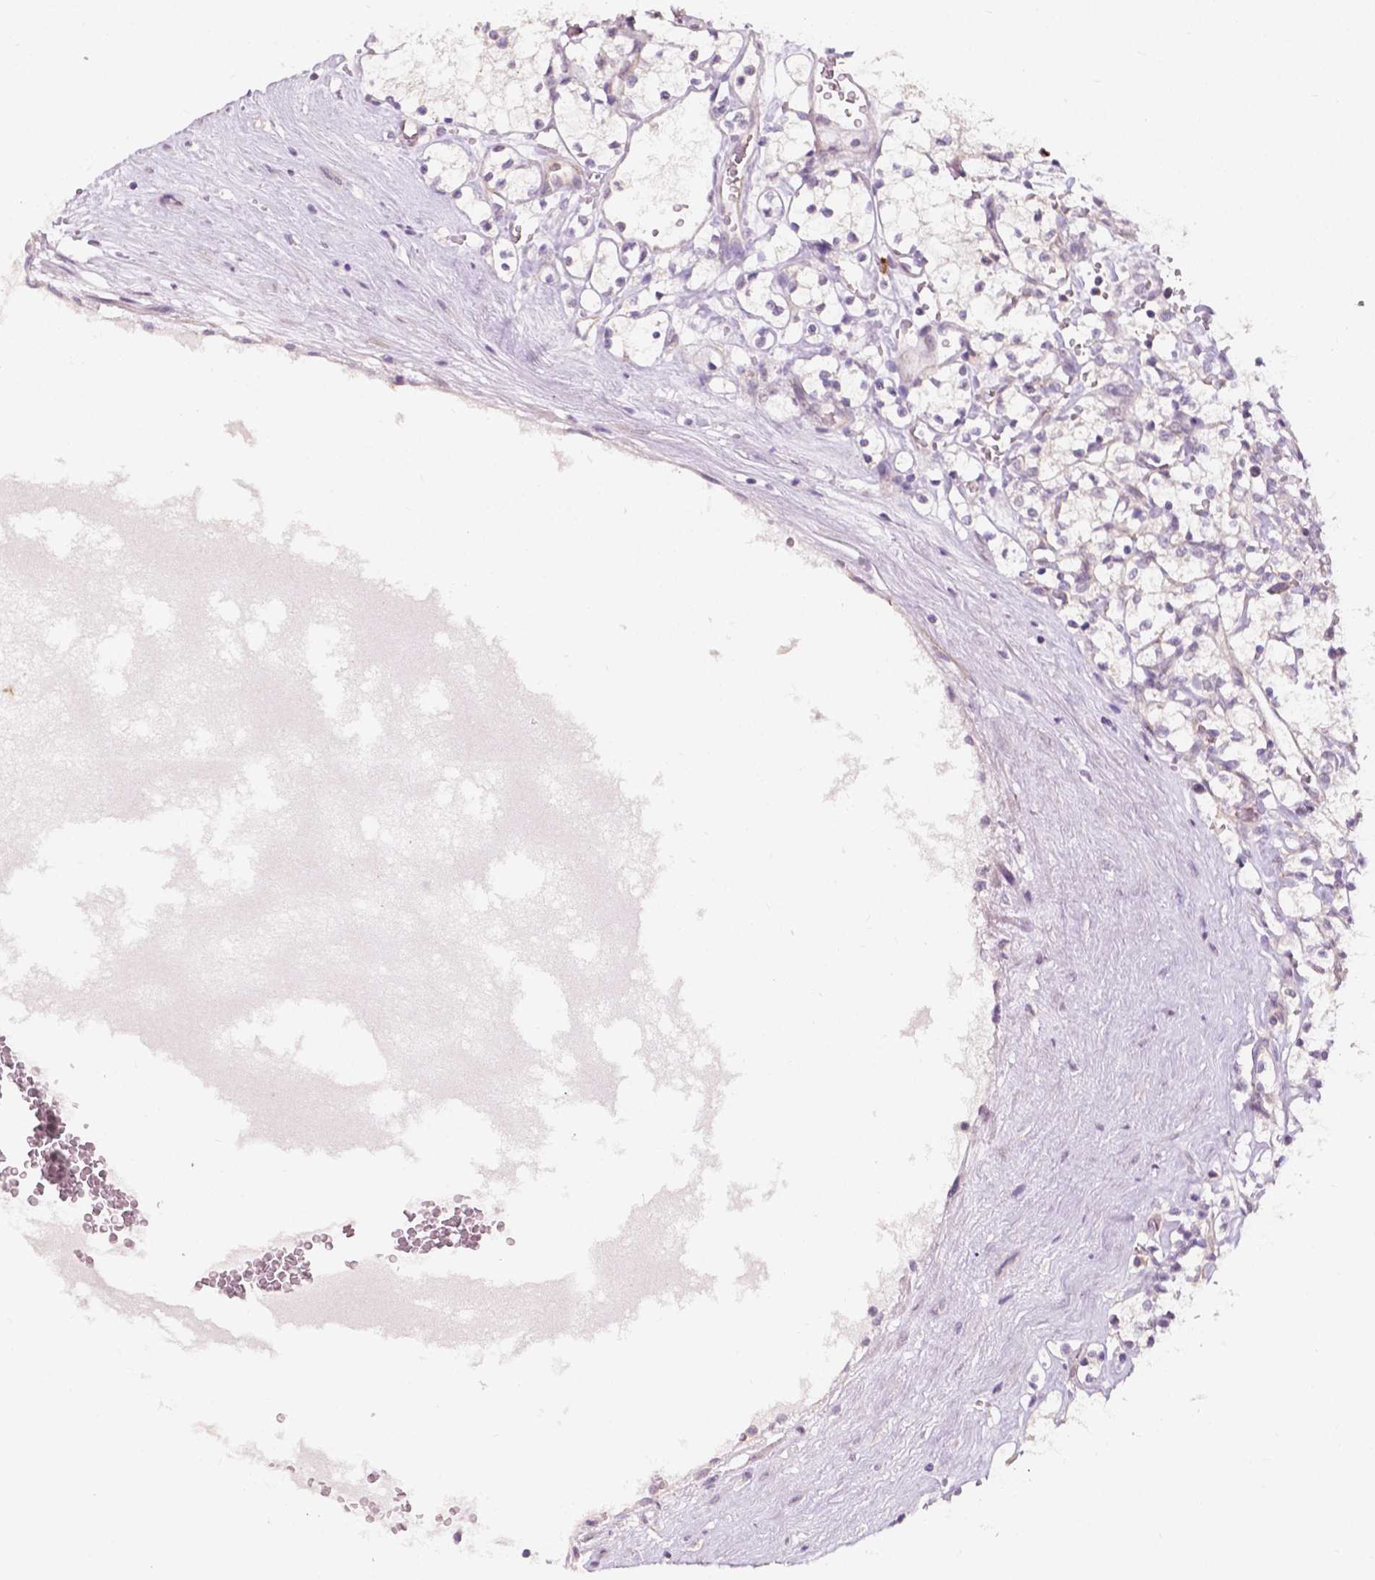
{"staining": {"intensity": "negative", "quantity": "none", "location": "none"}, "tissue": "renal cancer", "cell_type": "Tumor cells", "image_type": "cancer", "snomed": [{"axis": "morphology", "description": "Adenocarcinoma, NOS"}, {"axis": "topography", "description": "Kidney"}], "caption": "Tumor cells show no significant protein expression in adenocarcinoma (renal).", "gene": "SIRT2", "patient": {"sex": "female", "age": 69}}